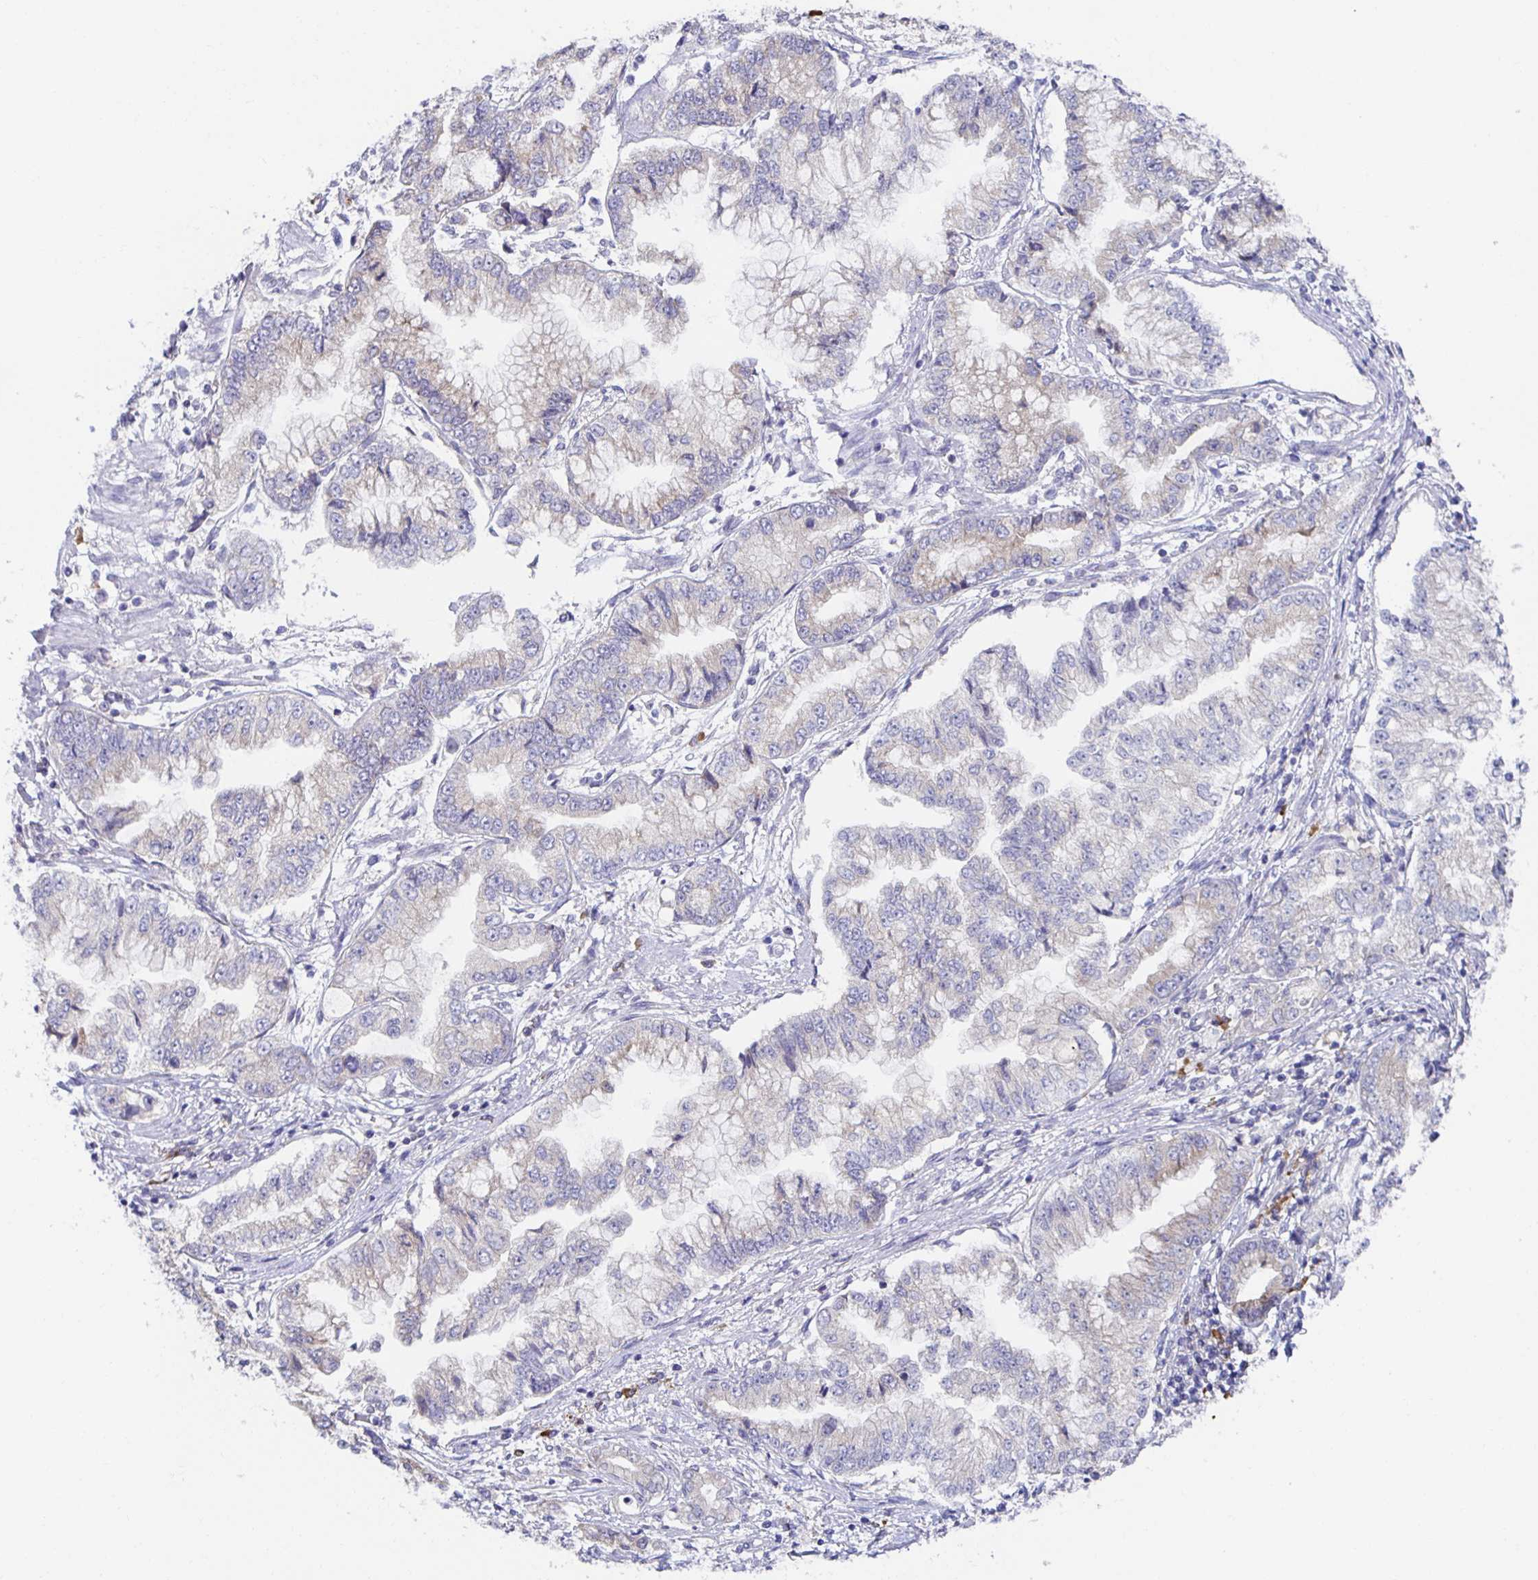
{"staining": {"intensity": "negative", "quantity": "none", "location": "none"}, "tissue": "stomach cancer", "cell_type": "Tumor cells", "image_type": "cancer", "snomed": [{"axis": "morphology", "description": "Adenocarcinoma, NOS"}, {"axis": "topography", "description": "Stomach, upper"}], "caption": "Immunohistochemical staining of human stomach adenocarcinoma reveals no significant staining in tumor cells. (DAB IHC with hematoxylin counter stain).", "gene": "BAD", "patient": {"sex": "female", "age": 74}}